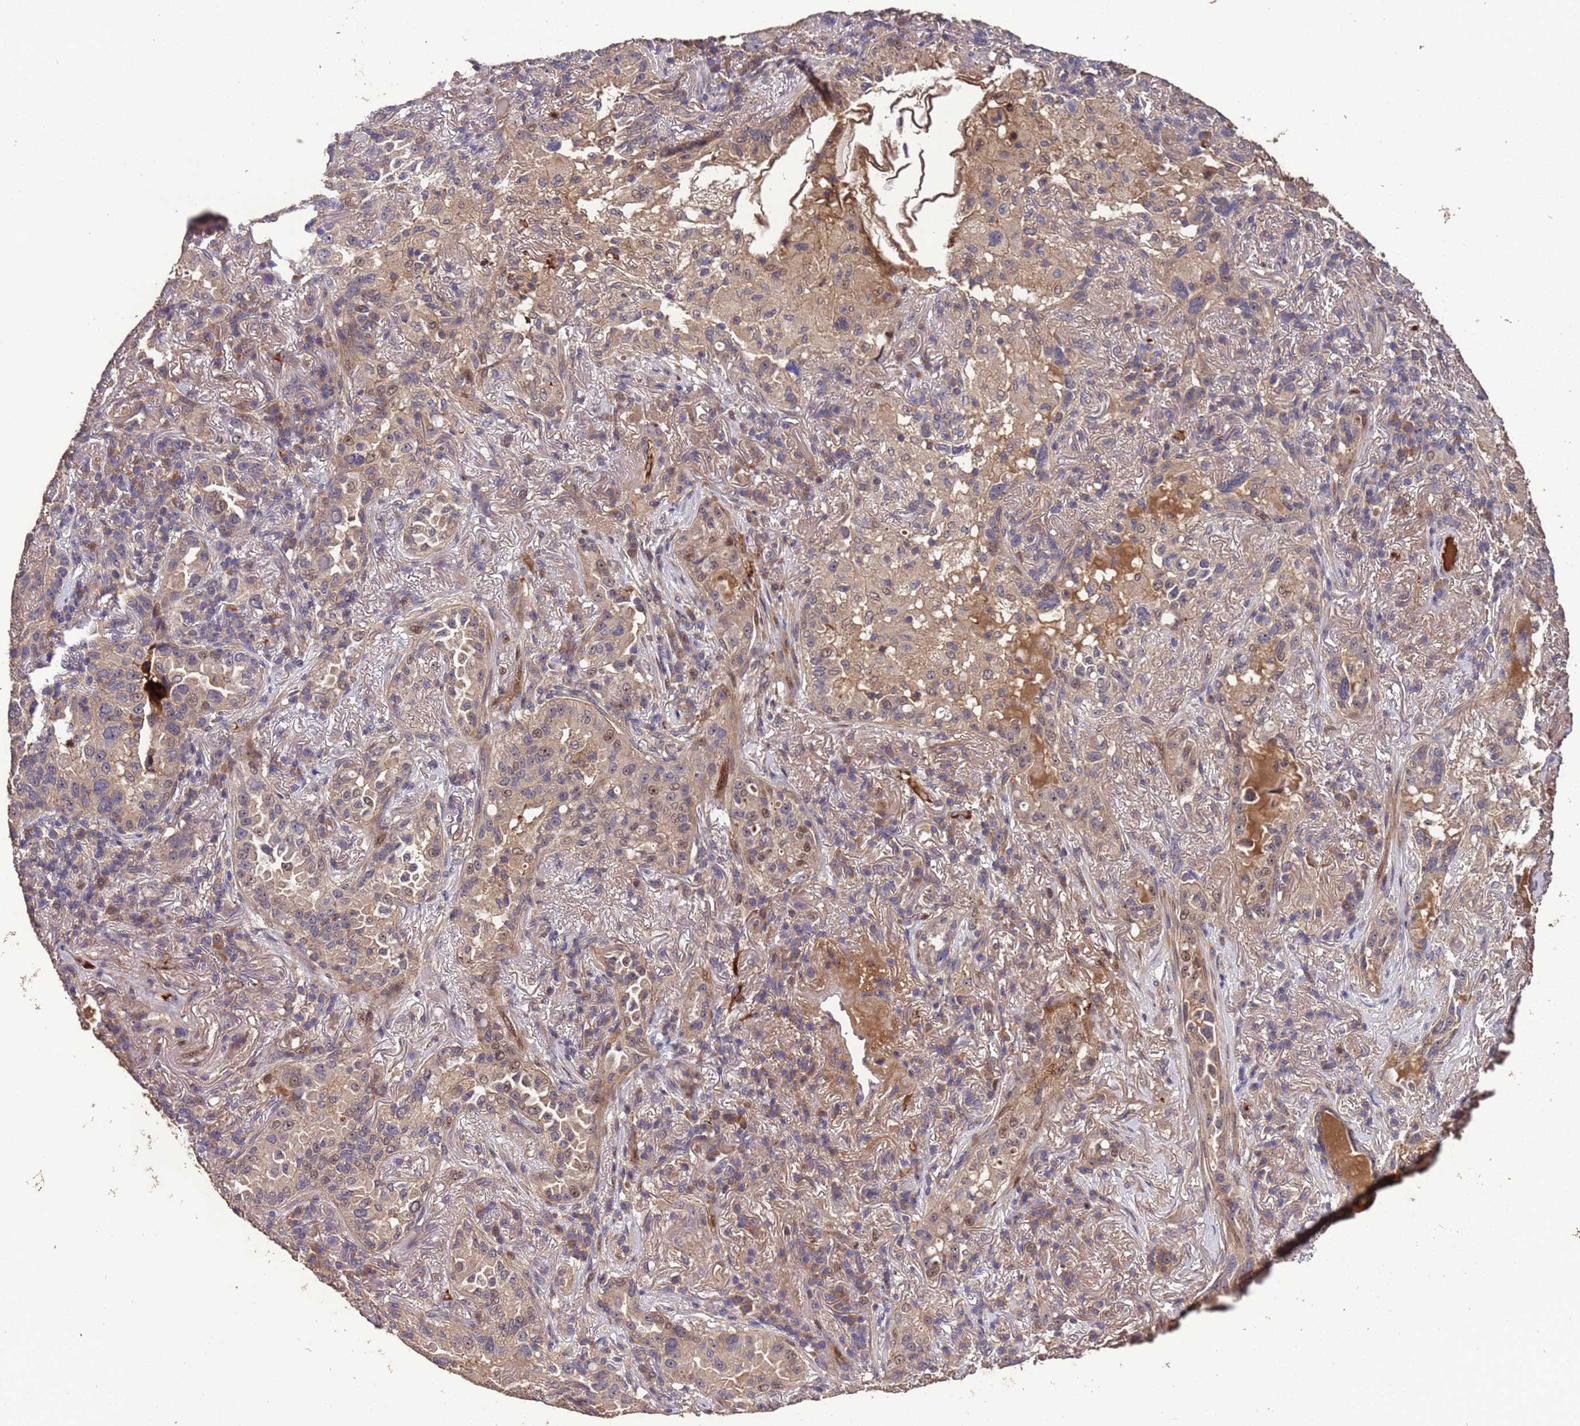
{"staining": {"intensity": "weak", "quantity": "25%-75%", "location": "cytoplasmic/membranous,nuclear"}, "tissue": "lung cancer", "cell_type": "Tumor cells", "image_type": "cancer", "snomed": [{"axis": "morphology", "description": "Adenocarcinoma, NOS"}, {"axis": "topography", "description": "Lung"}], "caption": "A brown stain highlights weak cytoplasmic/membranous and nuclear staining of a protein in lung cancer (adenocarcinoma) tumor cells.", "gene": "CCDC184", "patient": {"sex": "female", "age": 69}}